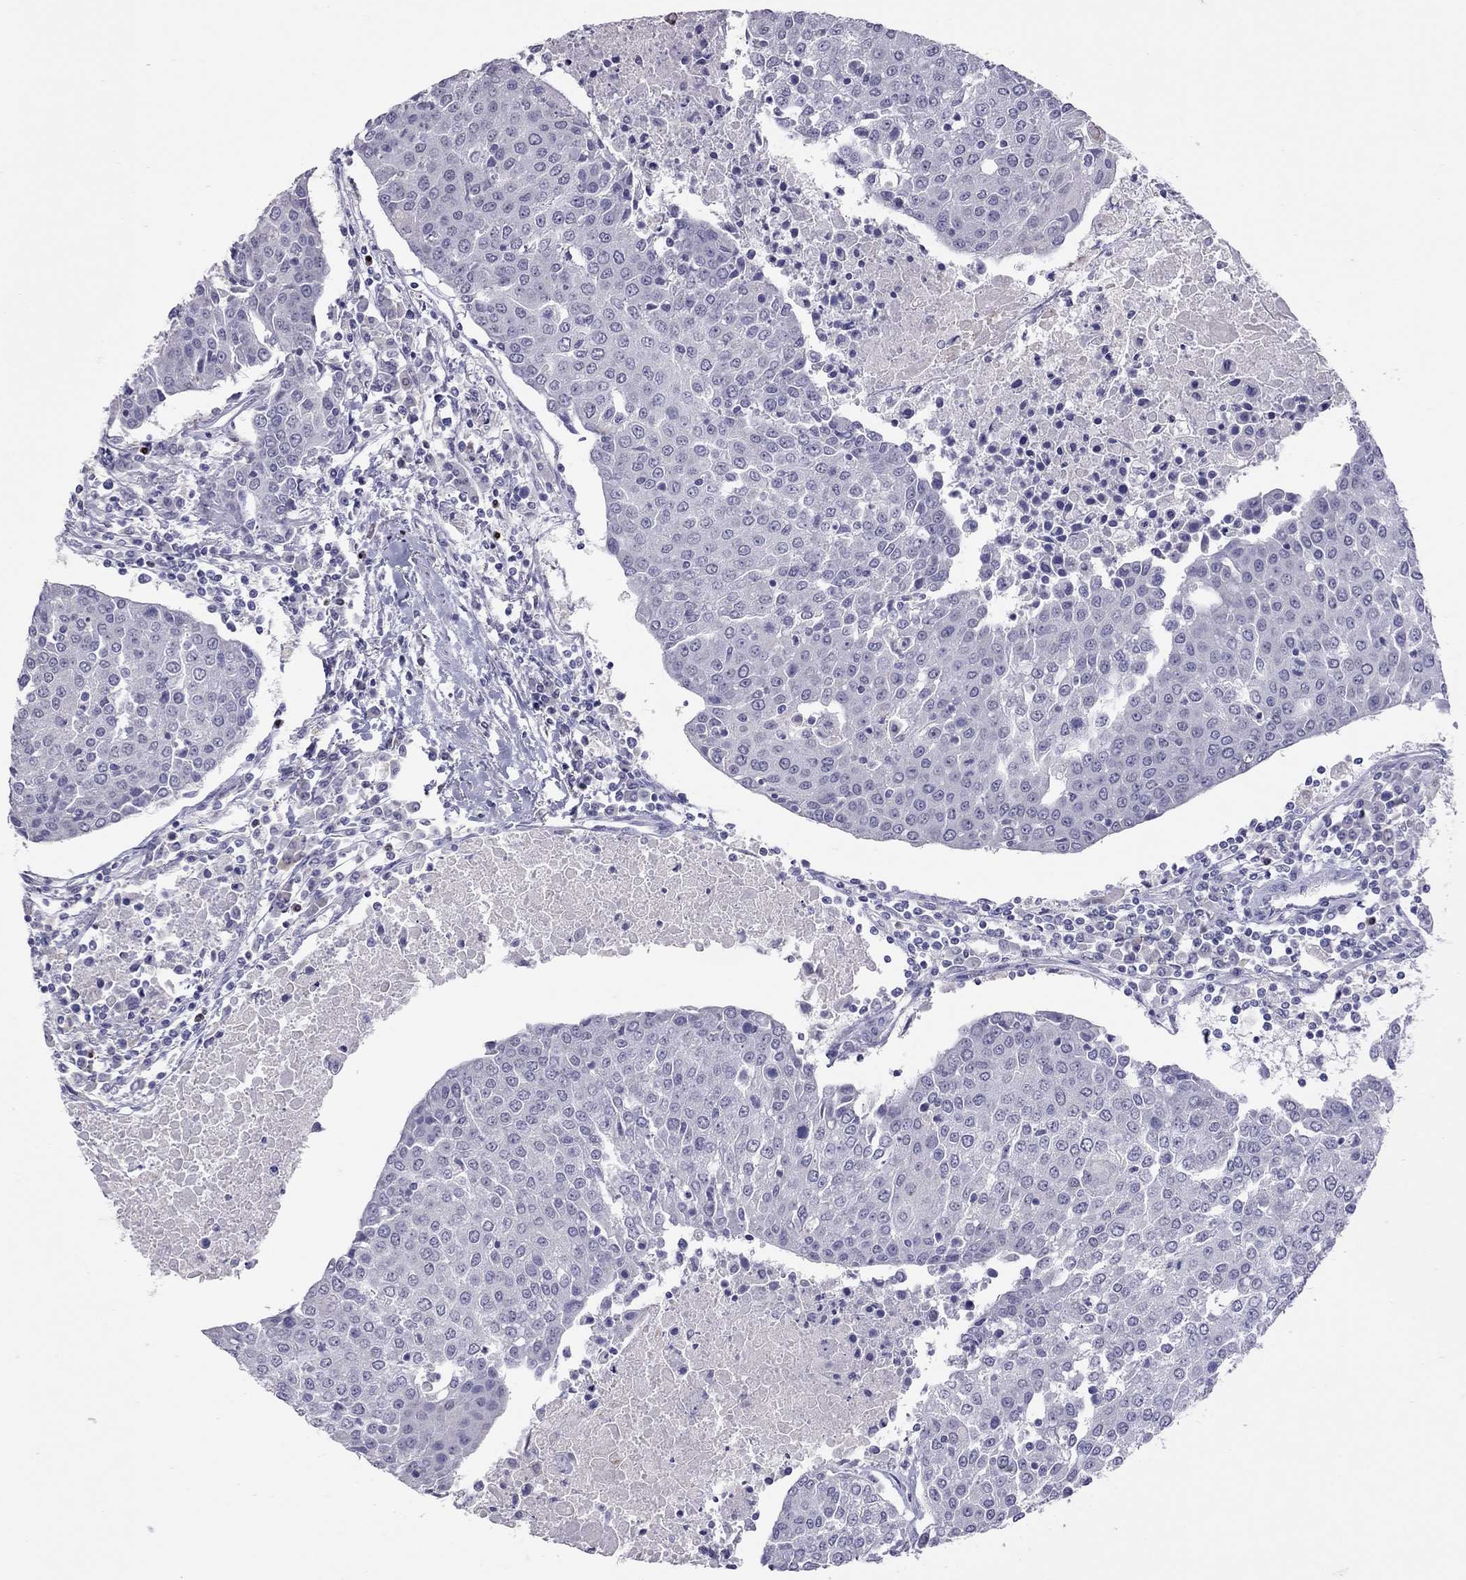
{"staining": {"intensity": "negative", "quantity": "none", "location": "none"}, "tissue": "urothelial cancer", "cell_type": "Tumor cells", "image_type": "cancer", "snomed": [{"axis": "morphology", "description": "Urothelial carcinoma, High grade"}, {"axis": "topography", "description": "Urinary bladder"}], "caption": "This is a micrograph of IHC staining of high-grade urothelial carcinoma, which shows no positivity in tumor cells.", "gene": "SLAMF1", "patient": {"sex": "female", "age": 85}}